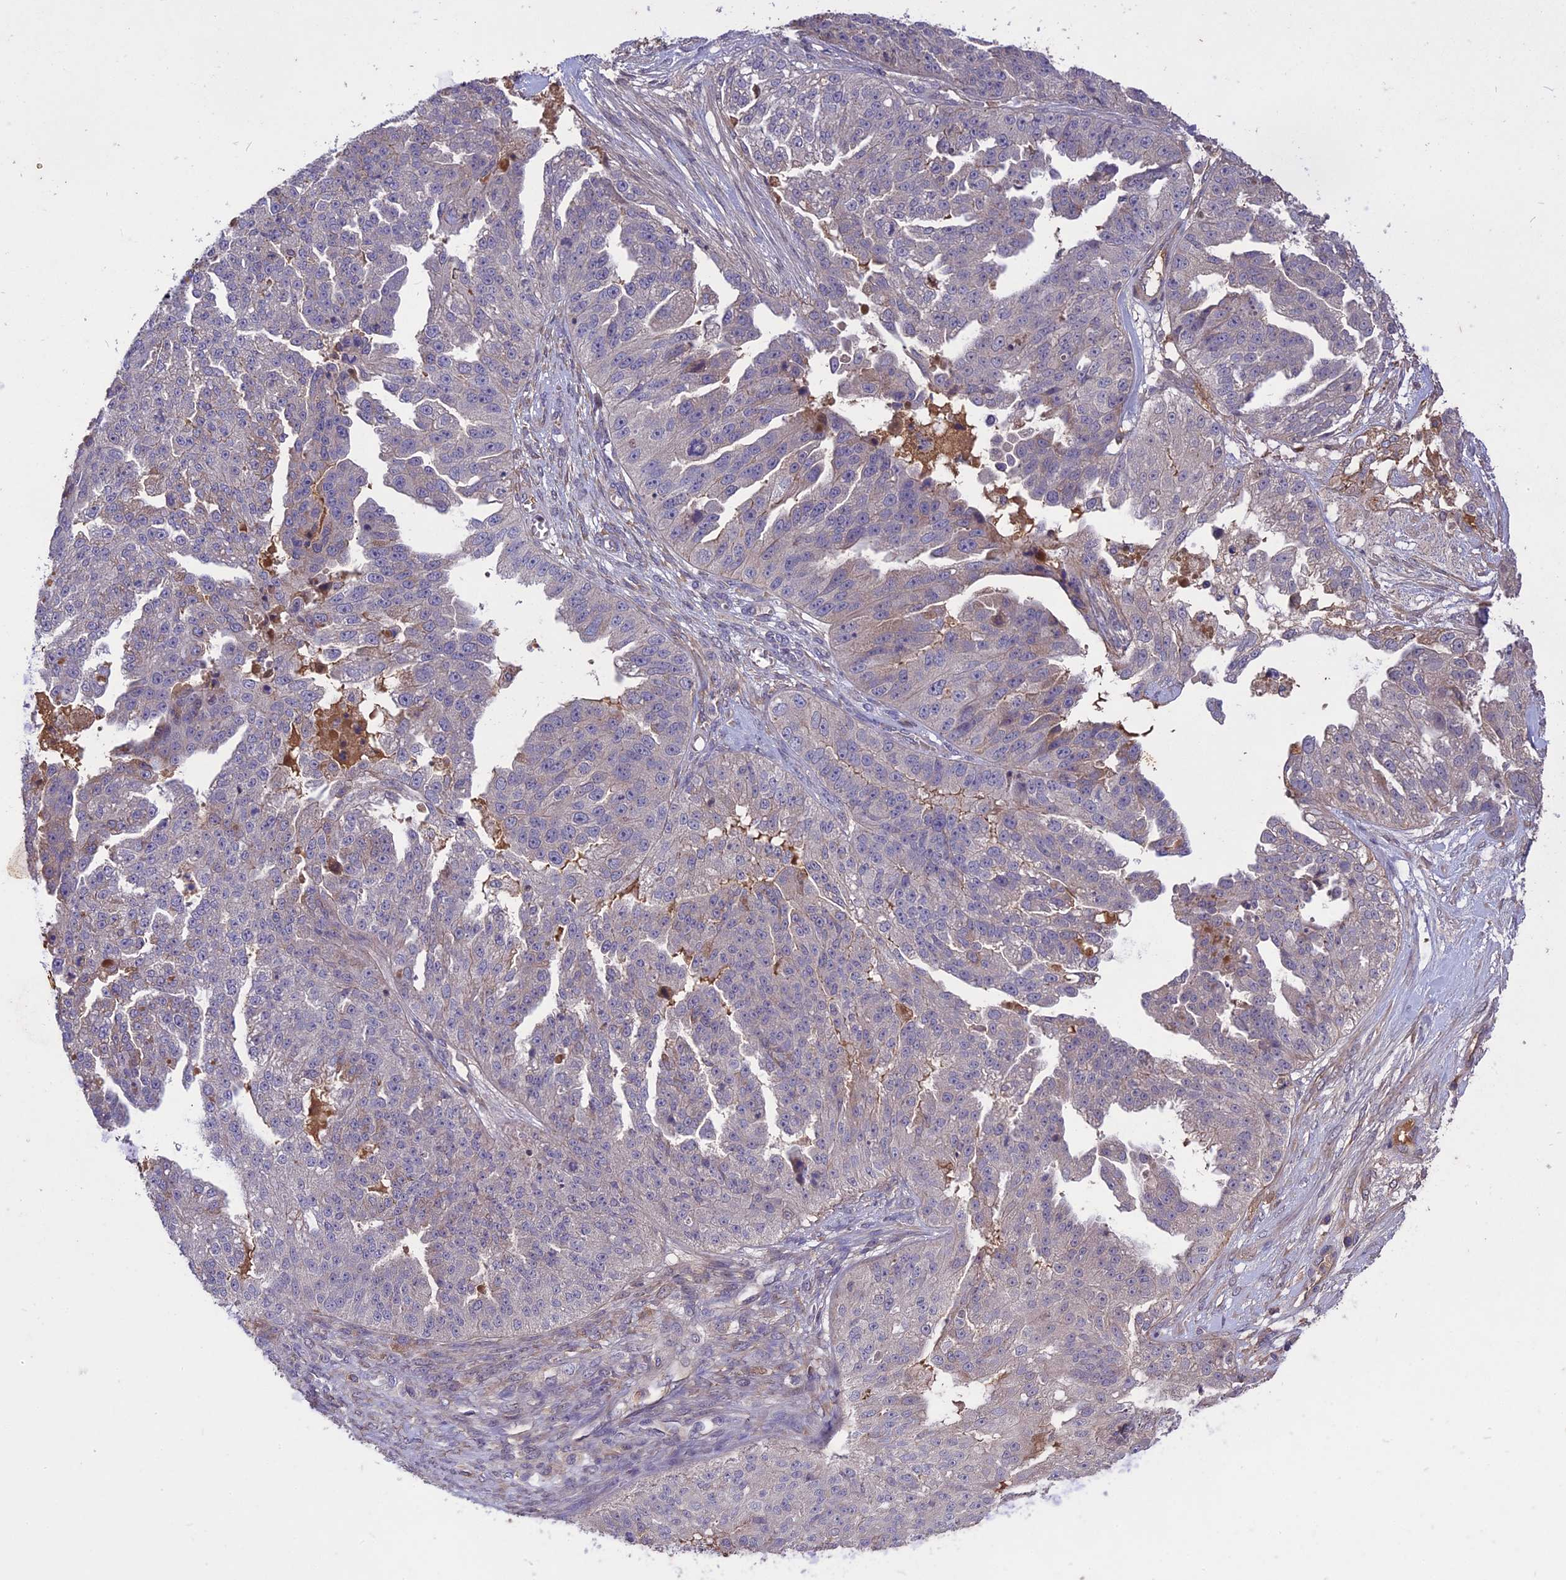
{"staining": {"intensity": "weak", "quantity": "<25%", "location": "cytoplasmic/membranous"}, "tissue": "ovarian cancer", "cell_type": "Tumor cells", "image_type": "cancer", "snomed": [{"axis": "morphology", "description": "Cystadenocarcinoma, serous, NOS"}, {"axis": "topography", "description": "Ovary"}], "caption": "An IHC micrograph of serous cystadenocarcinoma (ovarian) is shown. There is no staining in tumor cells of serous cystadenocarcinoma (ovarian).", "gene": "ADO", "patient": {"sex": "female", "age": 58}}